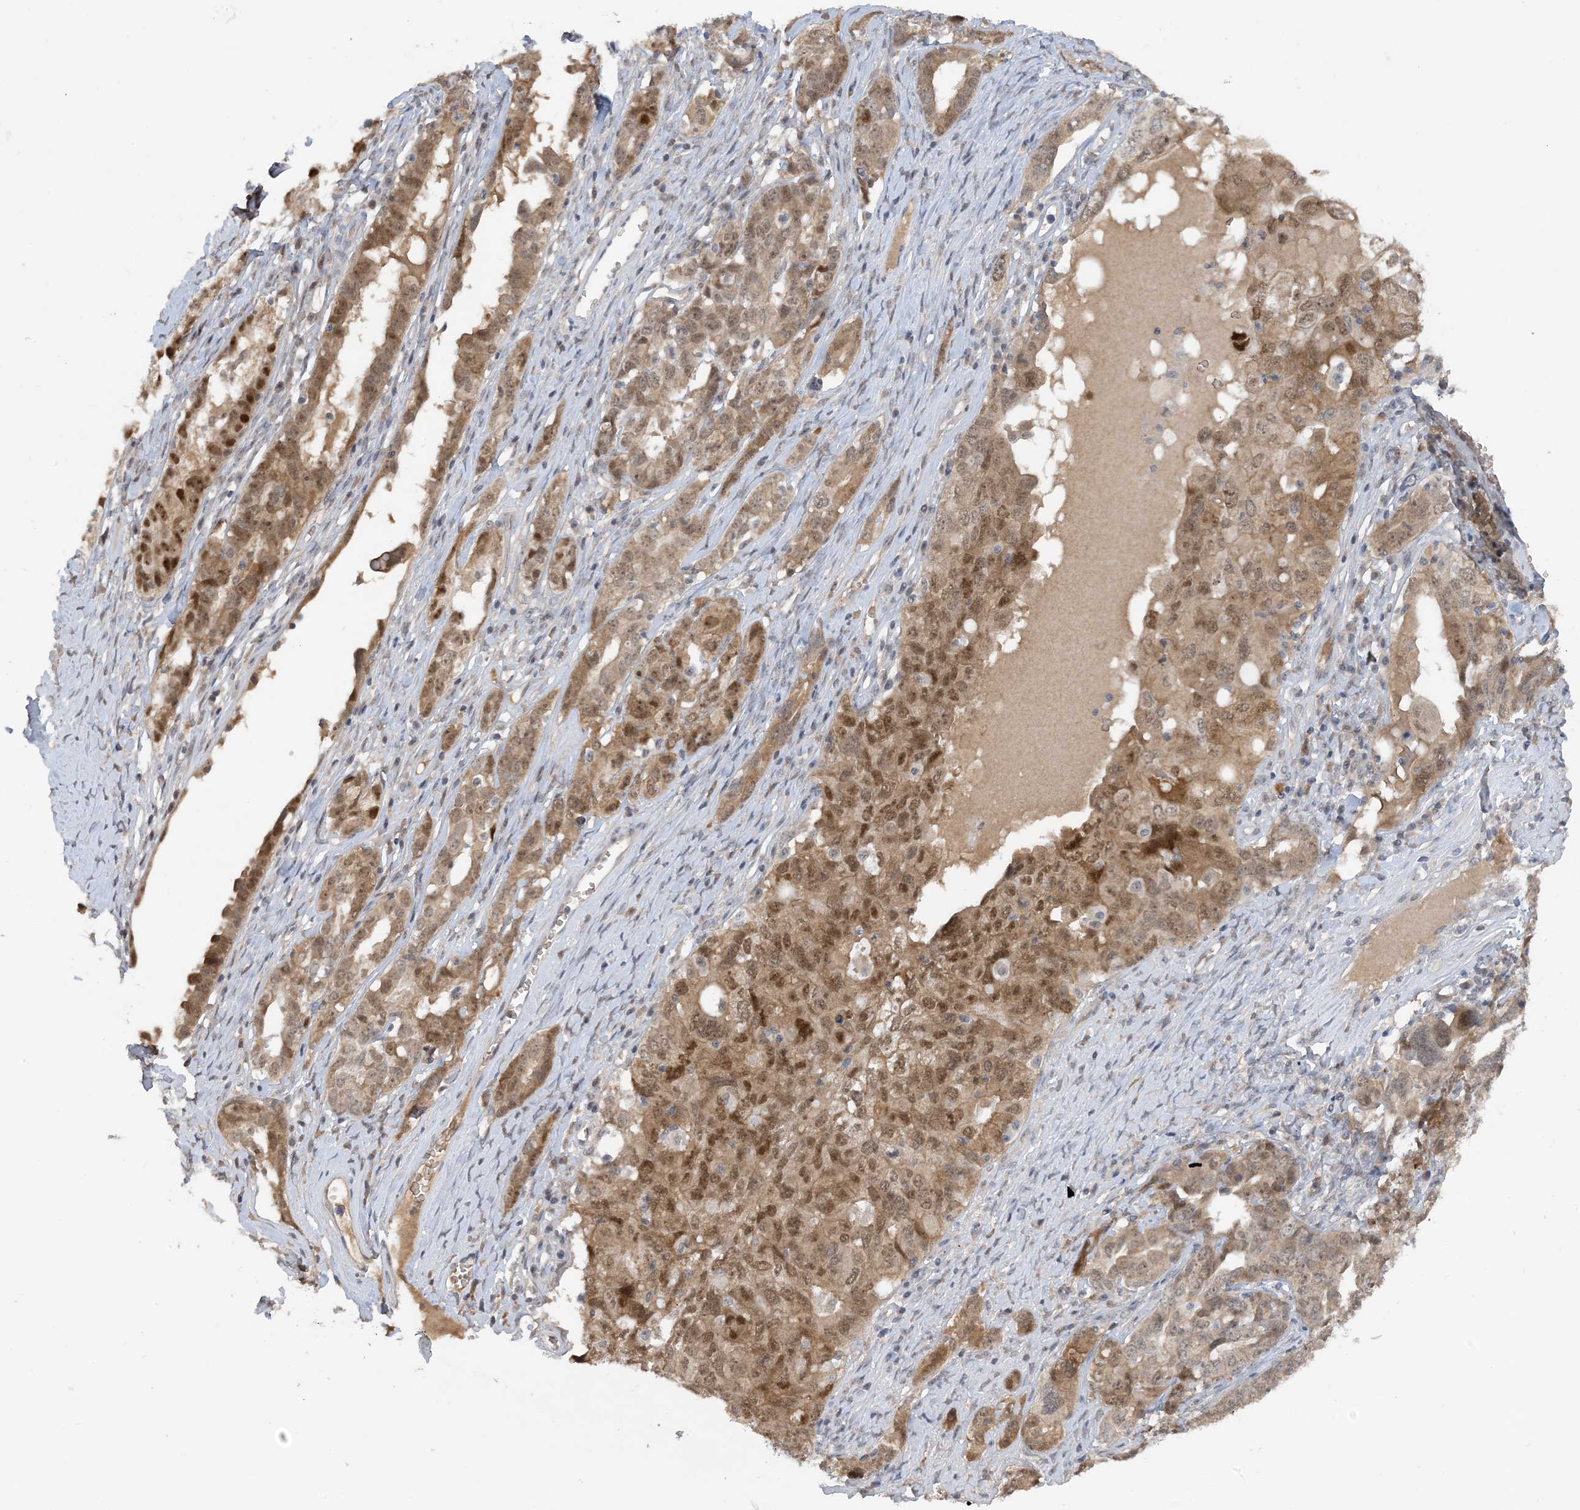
{"staining": {"intensity": "moderate", "quantity": ">75%", "location": "nuclear"}, "tissue": "ovarian cancer", "cell_type": "Tumor cells", "image_type": "cancer", "snomed": [{"axis": "morphology", "description": "Carcinoma, endometroid"}, {"axis": "topography", "description": "Ovary"}], "caption": "This is an image of immunohistochemistry staining of ovarian endometroid carcinoma, which shows moderate staining in the nuclear of tumor cells.", "gene": "UBE2E1", "patient": {"sex": "female", "age": 62}}